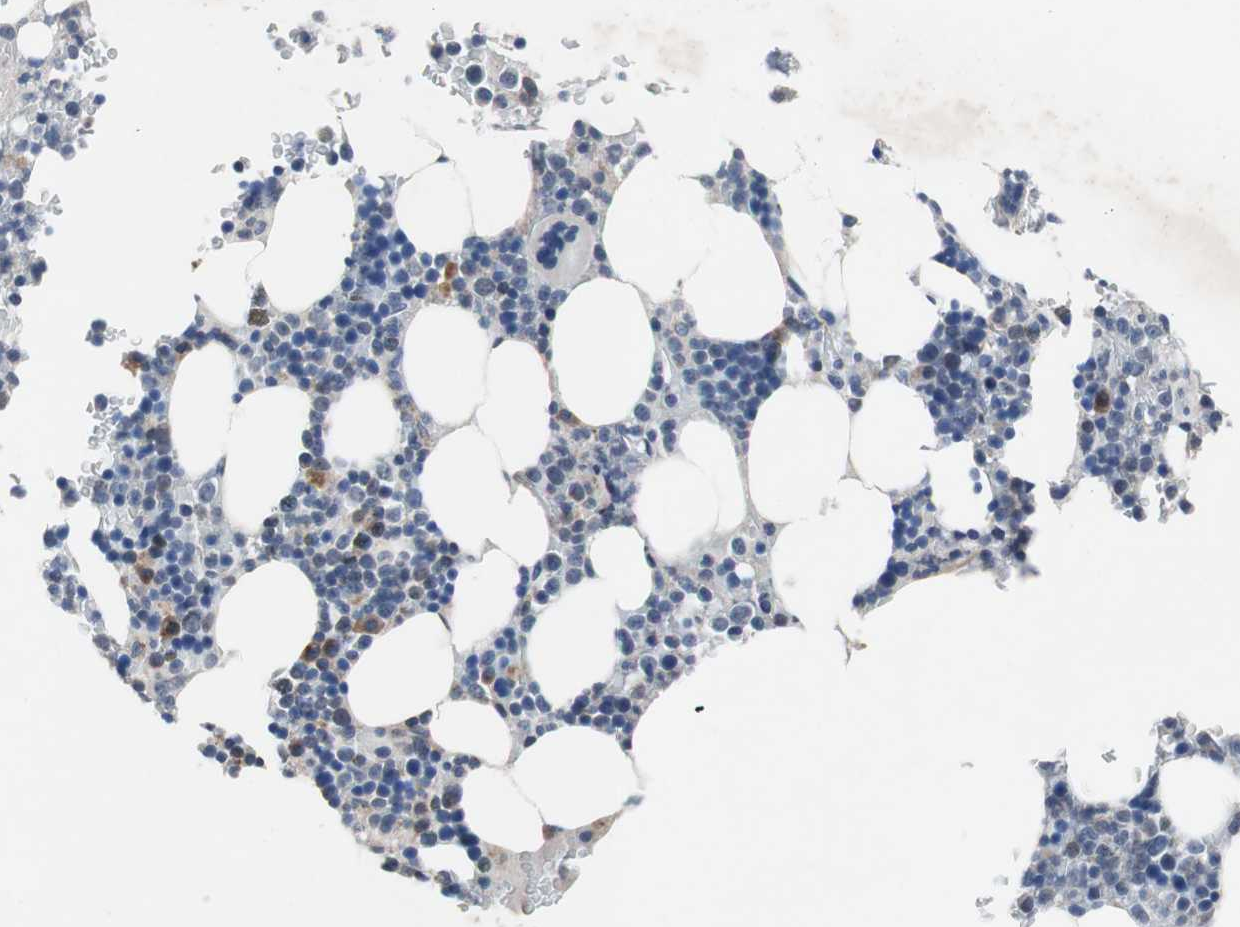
{"staining": {"intensity": "weak", "quantity": "<25%", "location": "cytoplasmic/membranous"}, "tissue": "bone marrow", "cell_type": "Hematopoietic cells", "image_type": "normal", "snomed": [{"axis": "morphology", "description": "Normal tissue, NOS"}, {"axis": "topography", "description": "Bone marrow"}], "caption": "This micrograph is of normal bone marrow stained with immunohistochemistry (IHC) to label a protein in brown with the nuclei are counter-stained blue. There is no expression in hematopoietic cells.", "gene": "MUTYH", "patient": {"sex": "female", "age": 73}}